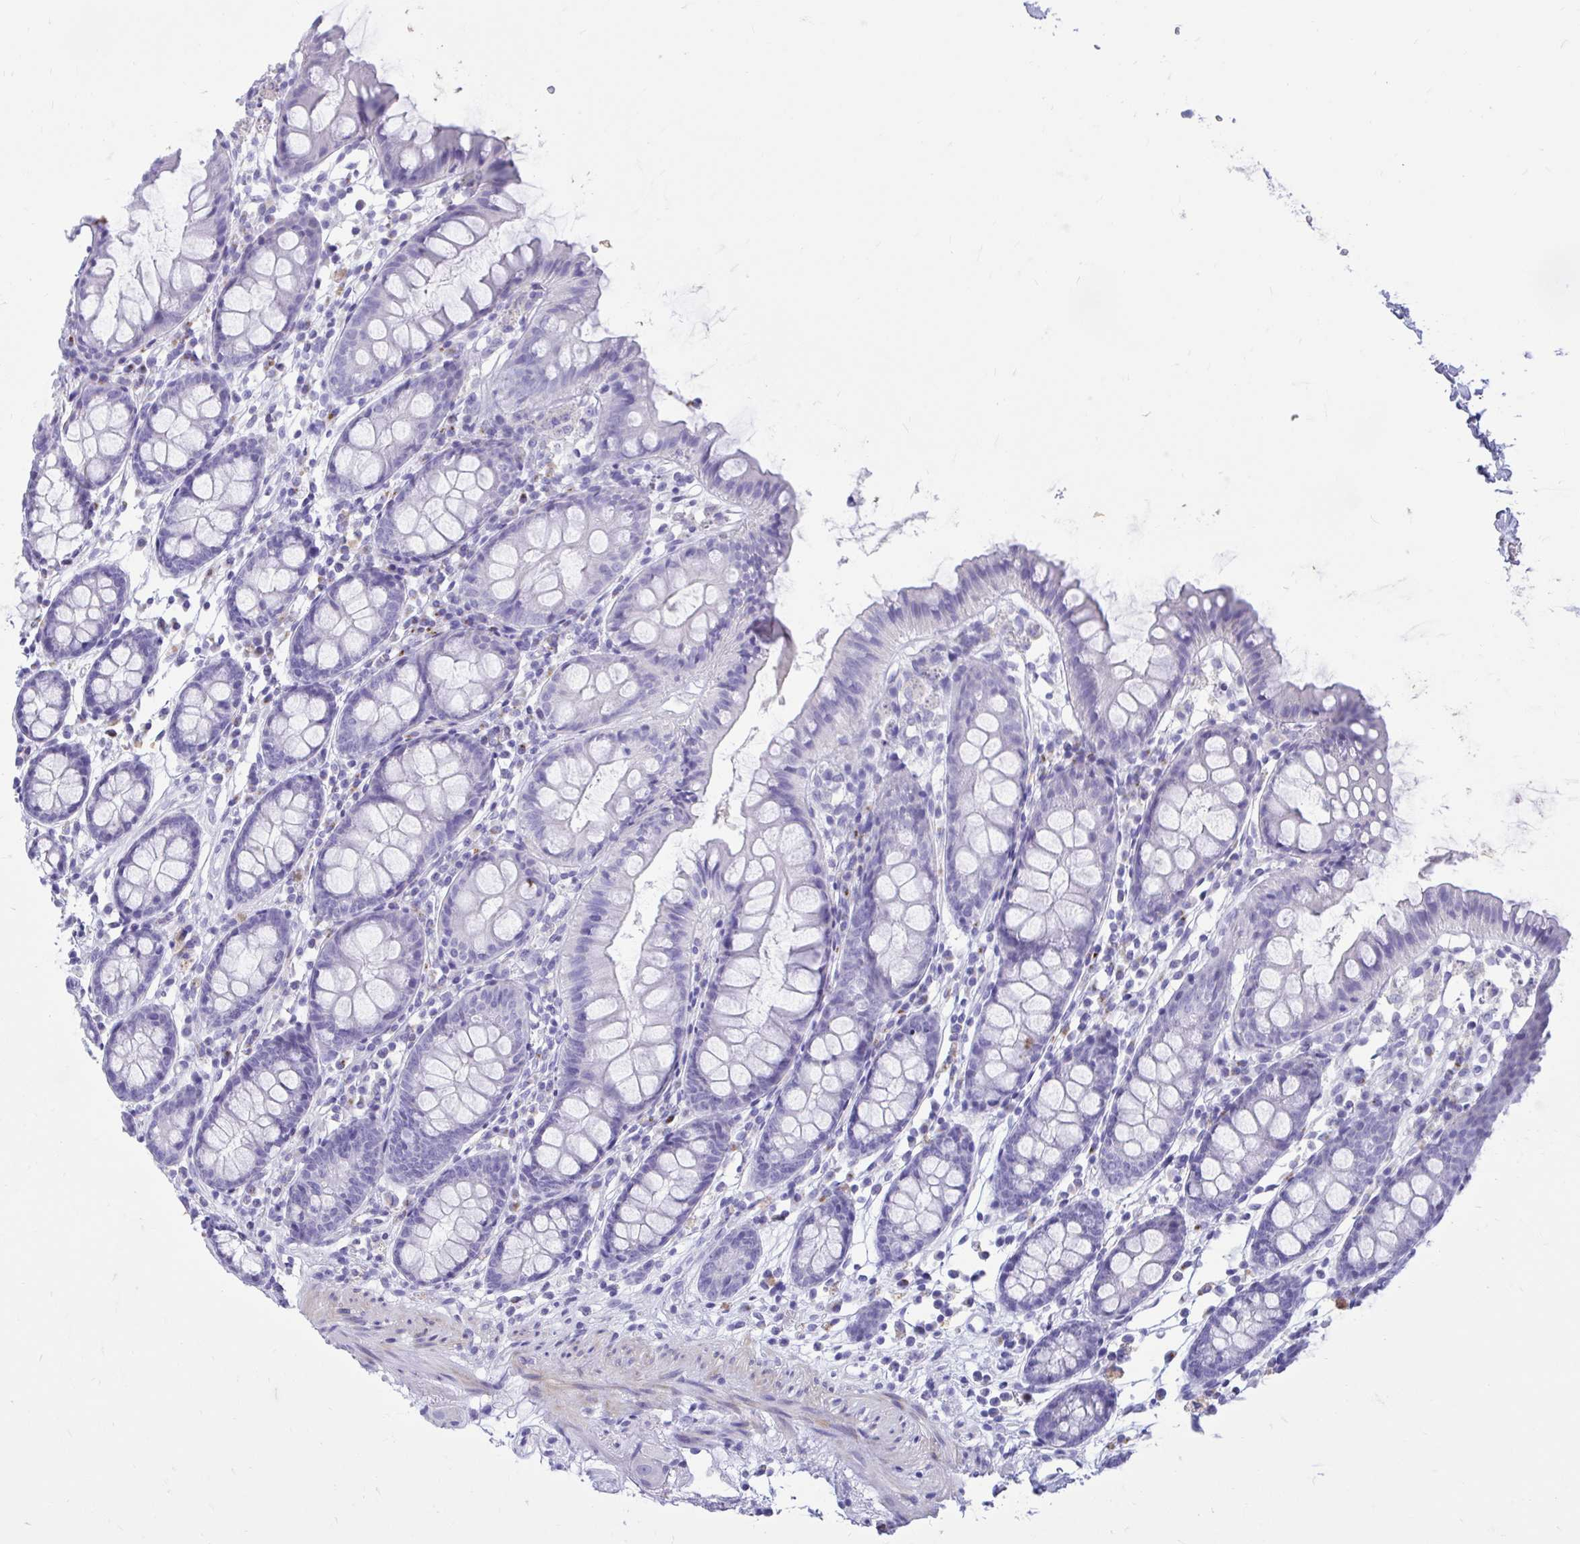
{"staining": {"intensity": "negative", "quantity": "none", "location": "none"}, "tissue": "colon", "cell_type": "Endothelial cells", "image_type": "normal", "snomed": [{"axis": "morphology", "description": "Normal tissue, NOS"}, {"axis": "topography", "description": "Colon"}], "caption": "IHC of benign human colon demonstrates no expression in endothelial cells. (DAB (3,3'-diaminobenzidine) IHC, high magnification).", "gene": "ANKDD1B", "patient": {"sex": "female", "age": 84}}